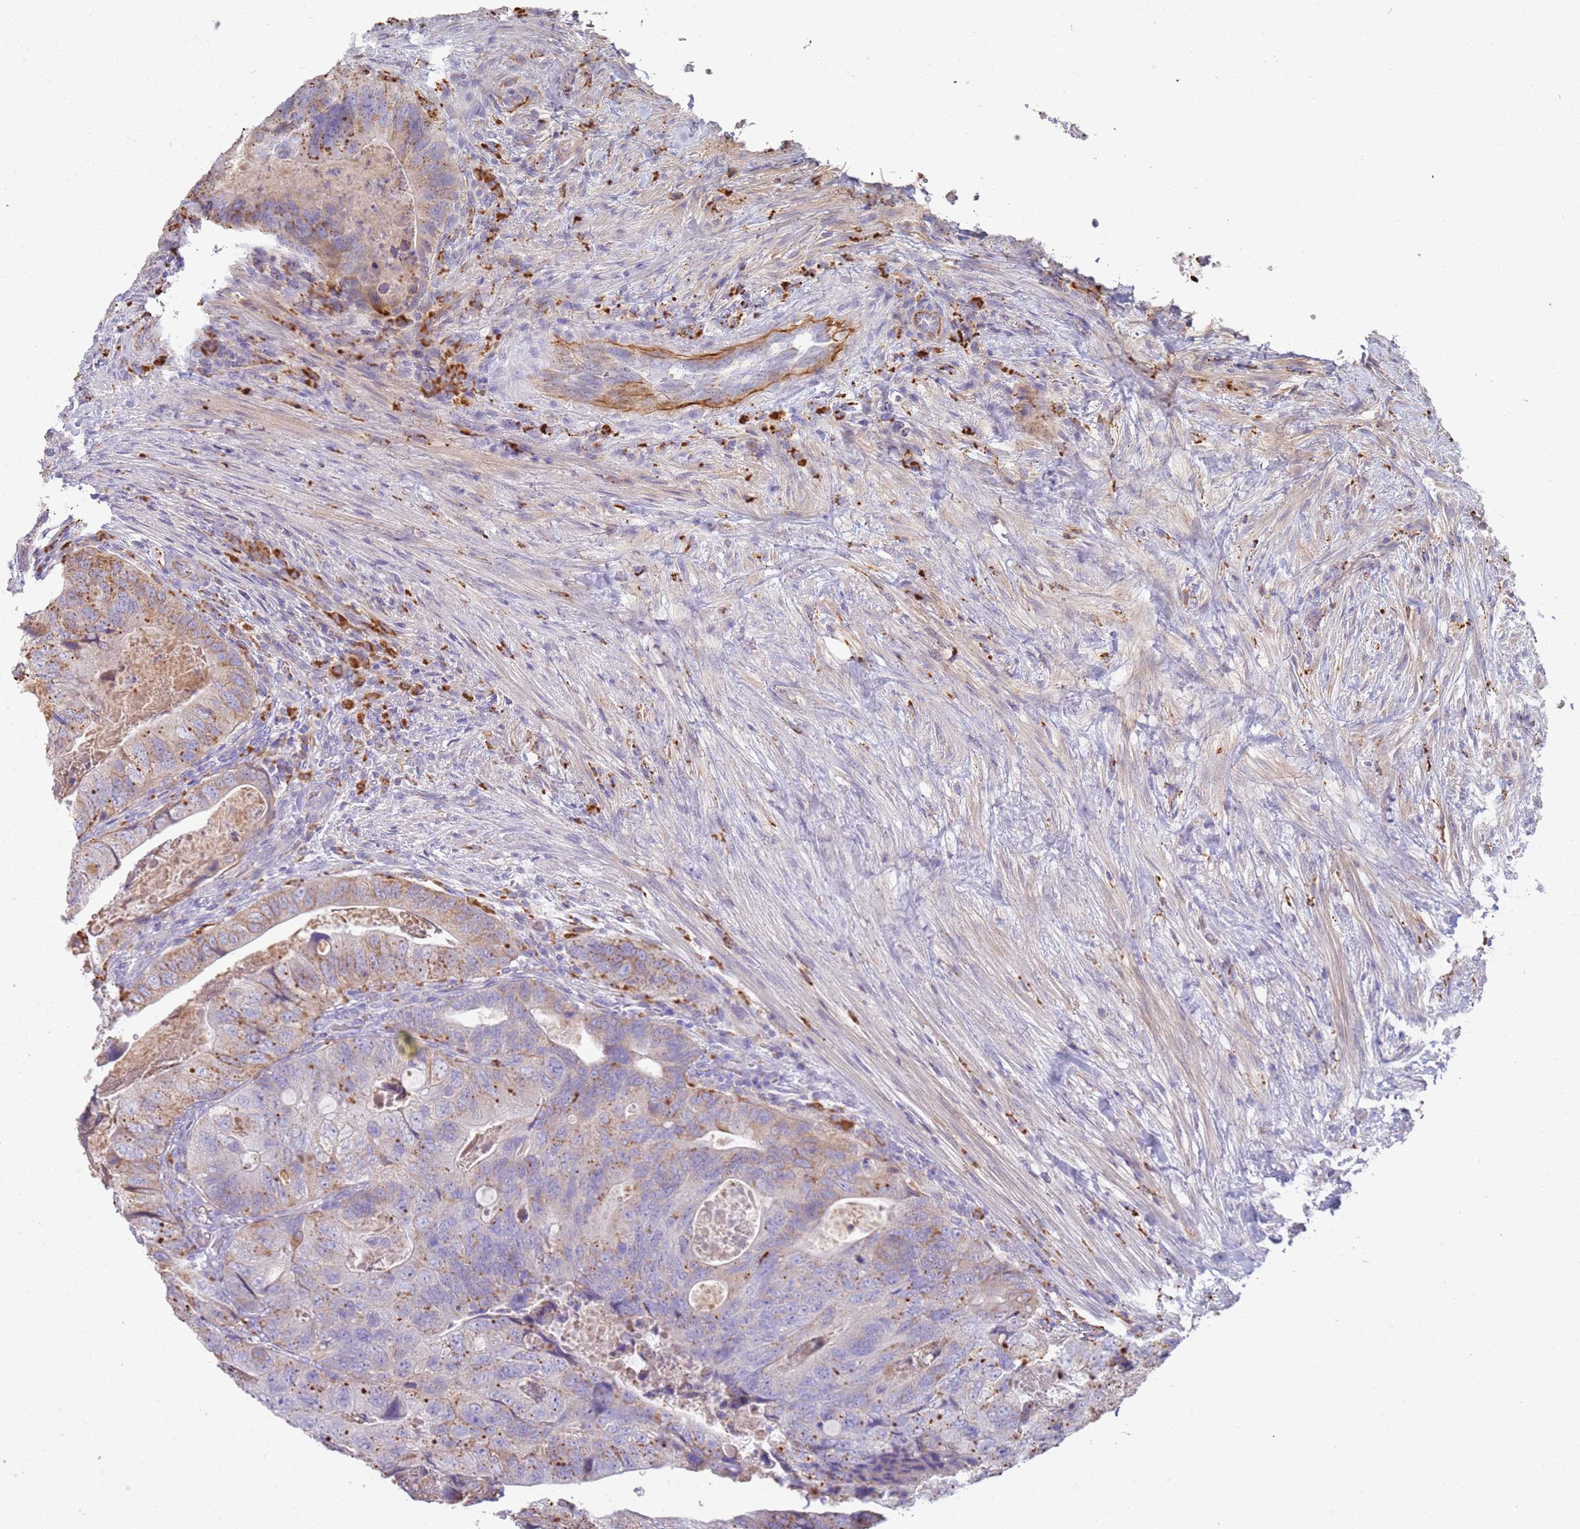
{"staining": {"intensity": "moderate", "quantity": "<25%", "location": "cytoplasmic/membranous"}, "tissue": "colorectal cancer", "cell_type": "Tumor cells", "image_type": "cancer", "snomed": [{"axis": "morphology", "description": "Adenocarcinoma, NOS"}, {"axis": "topography", "description": "Rectum"}], "caption": "Immunohistochemical staining of adenocarcinoma (colorectal) shows low levels of moderate cytoplasmic/membranous positivity in approximately <25% of tumor cells.", "gene": "TMEM229B", "patient": {"sex": "male", "age": 63}}